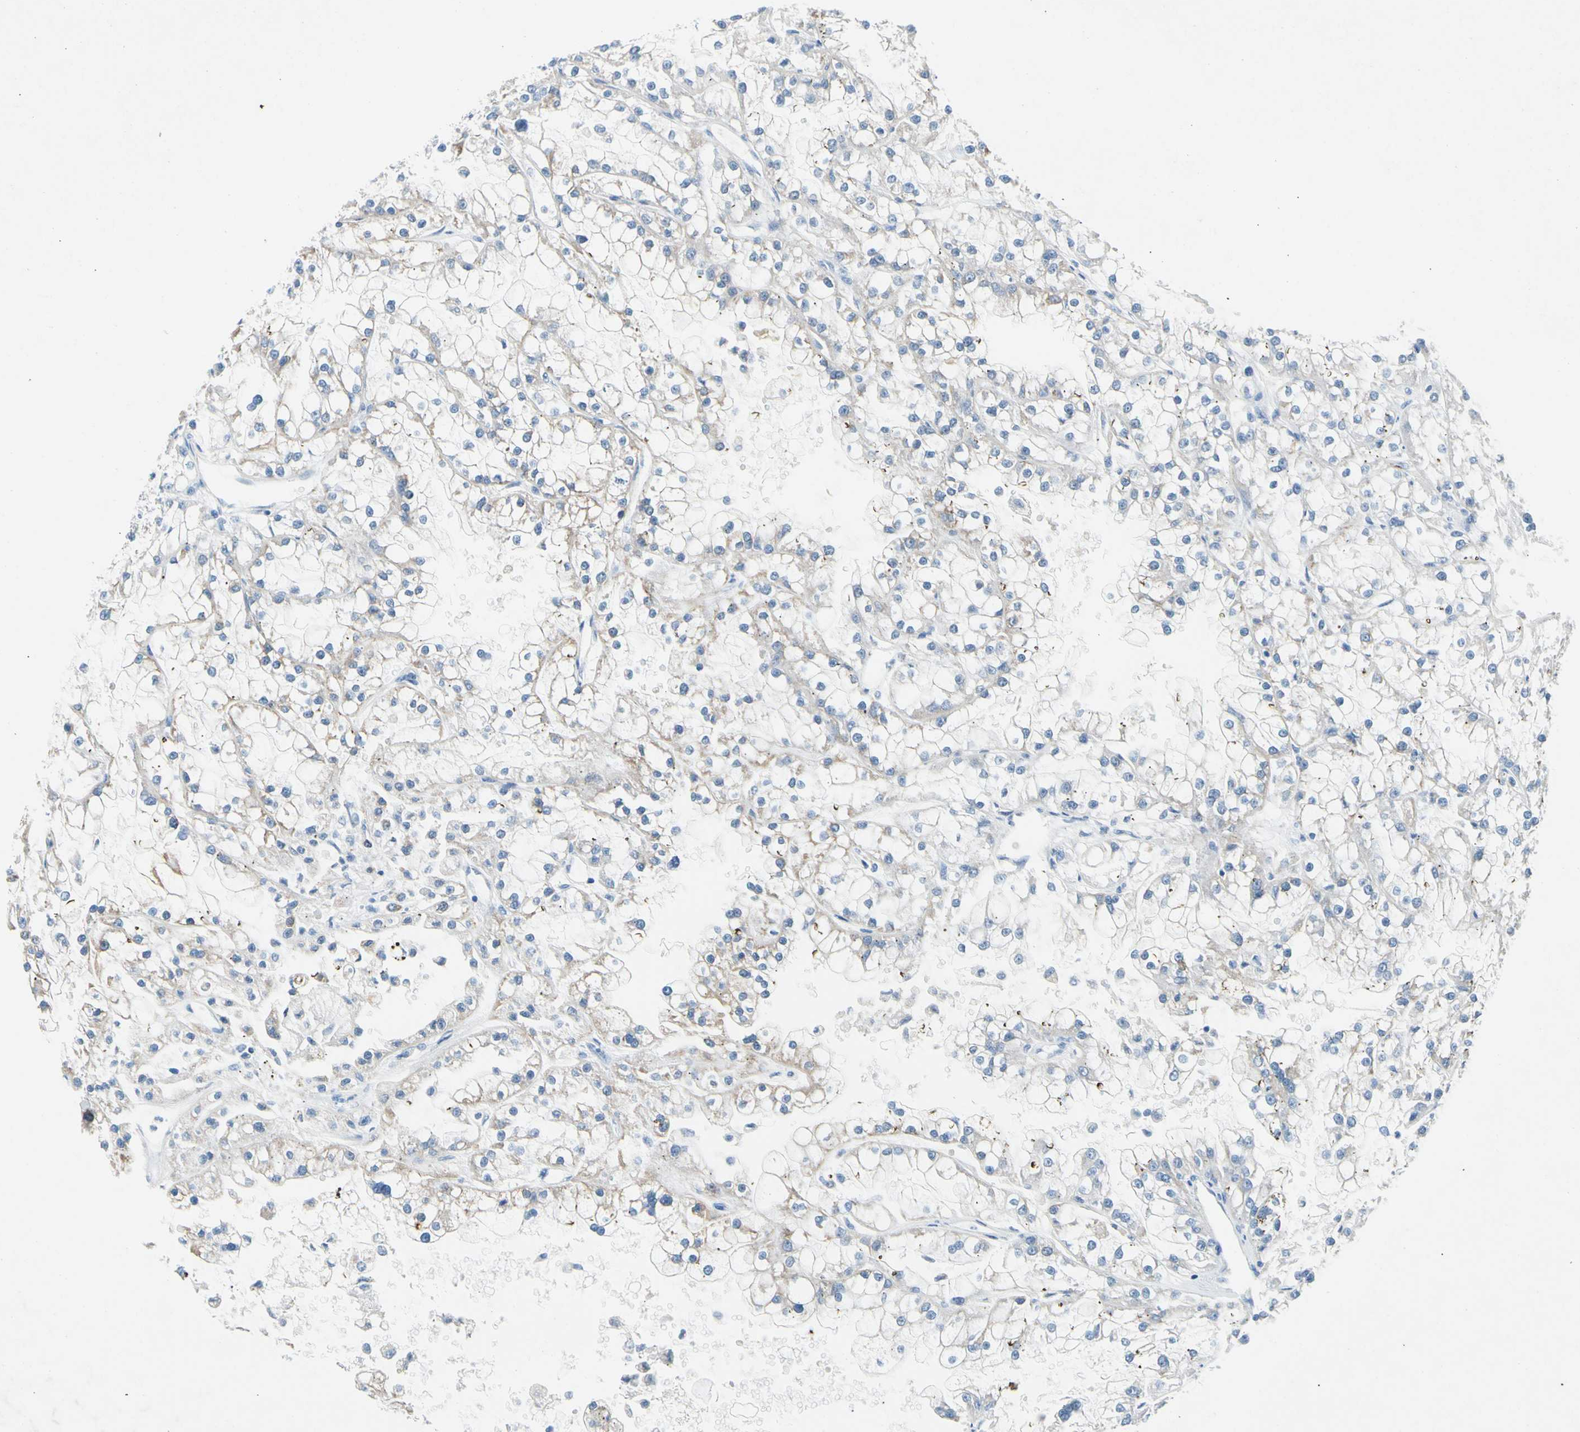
{"staining": {"intensity": "weak", "quantity": "<25%", "location": "cytoplasmic/membranous"}, "tissue": "renal cancer", "cell_type": "Tumor cells", "image_type": "cancer", "snomed": [{"axis": "morphology", "description": "Adenocarcinoma, NOS"}, {"axis": "topography", "description": "Kidney"}], "caption": "DAB (3,3'-diaminobenzidine) immunohistochemical staining of adenocarcinoma (renal) exhibits no significant positivity in tumor cells. (DAB immunohistochemistry (IHC) with hematoxylin counter stain).", "gene": "GASK1B", "patient": {"sex": "female", "age": 52}}